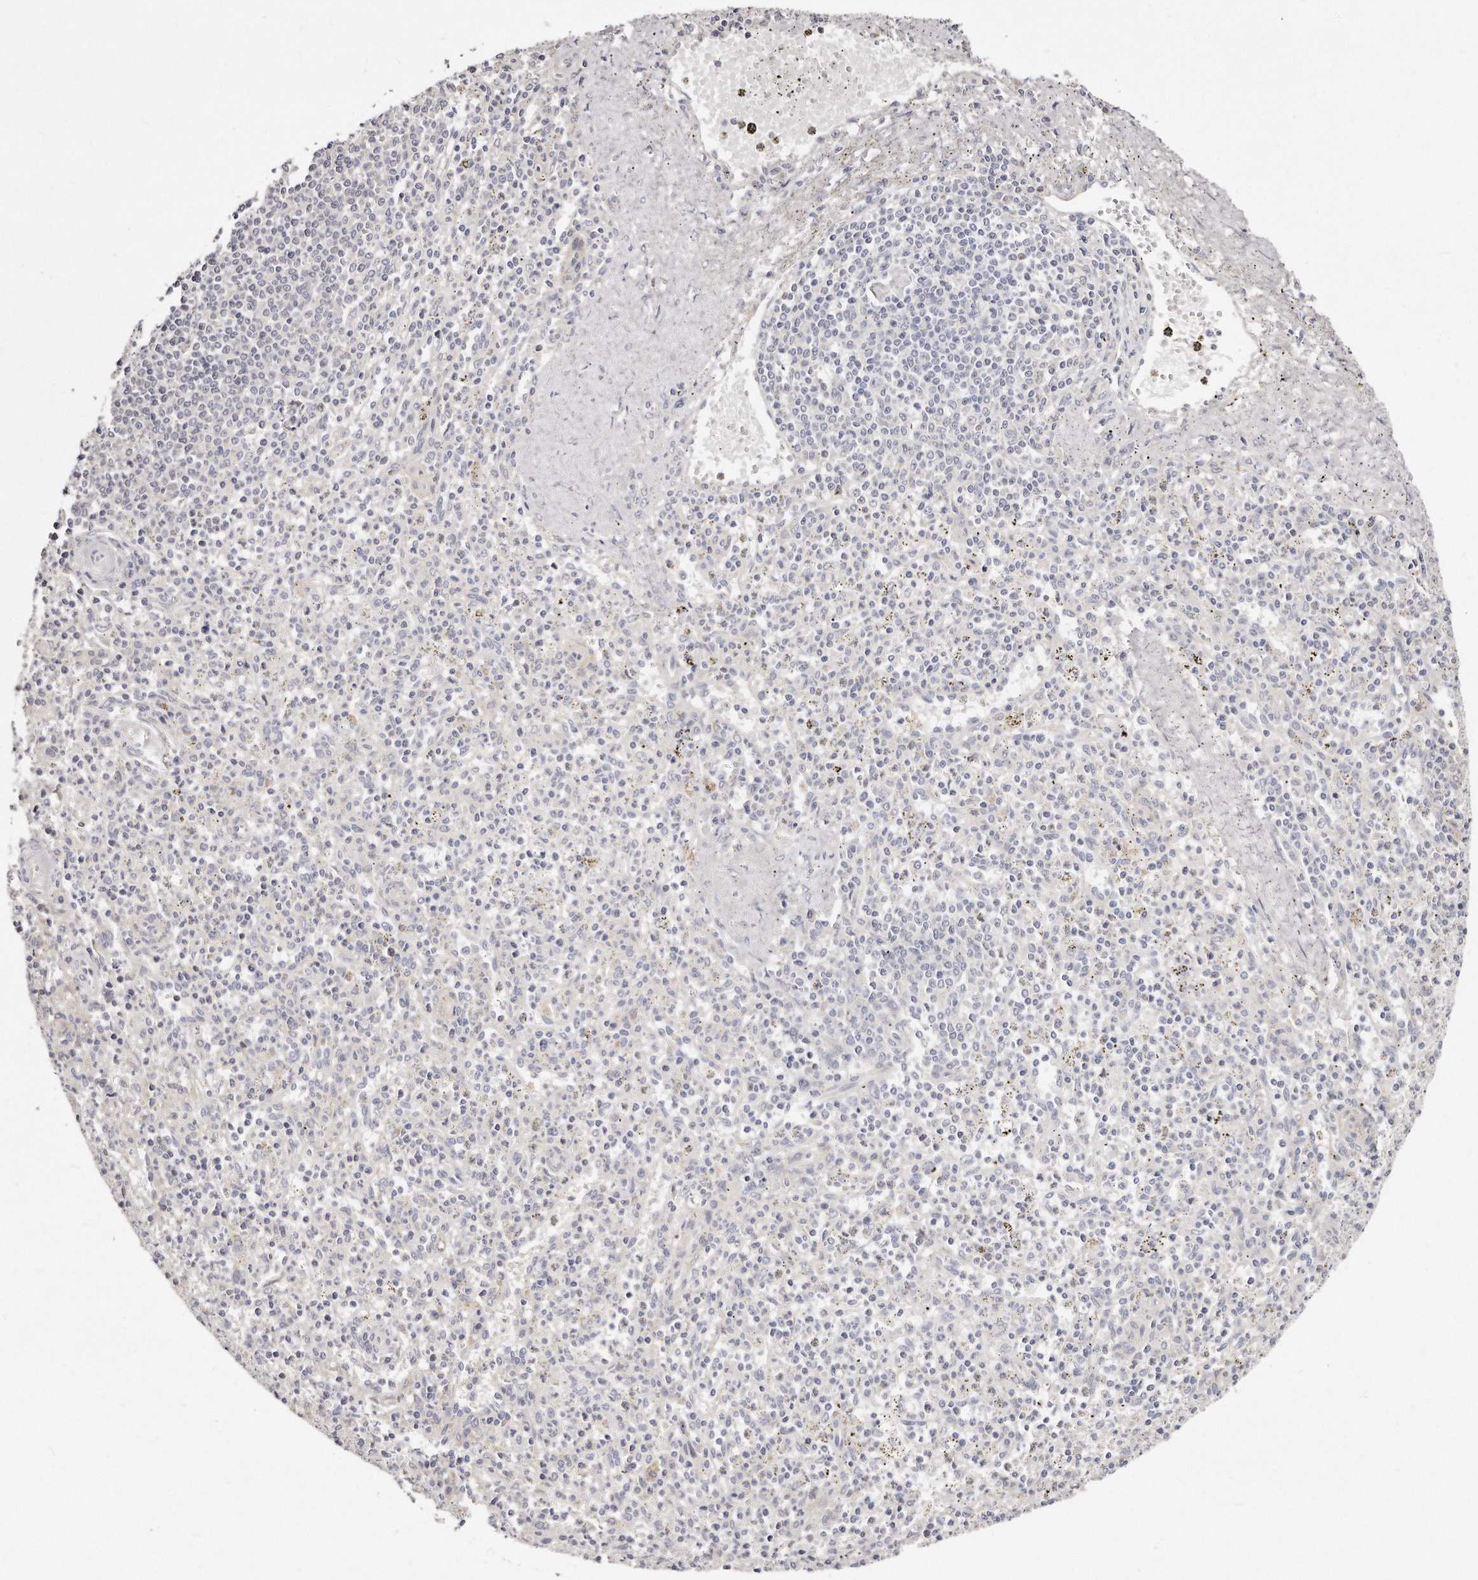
{"staining": {"intensity": "negative", "quantity": "none", "location": "none"}, "tissue": "spleen", "cell_type": "Cells in red pulp", "image_type": "normal", "snomed": [{"axis": "morphology", "description": "Normal tissue, NOS"}, {"axis": "topography", "description": "Spleen"}], "caption": "Cells in red pulp are negative for brown protein staining in normal spleen. (DAB immunohistochemistry (IHC), high magnification).", "gene": "CASZ1", "patient": {"sex": "male", "age": 72}}